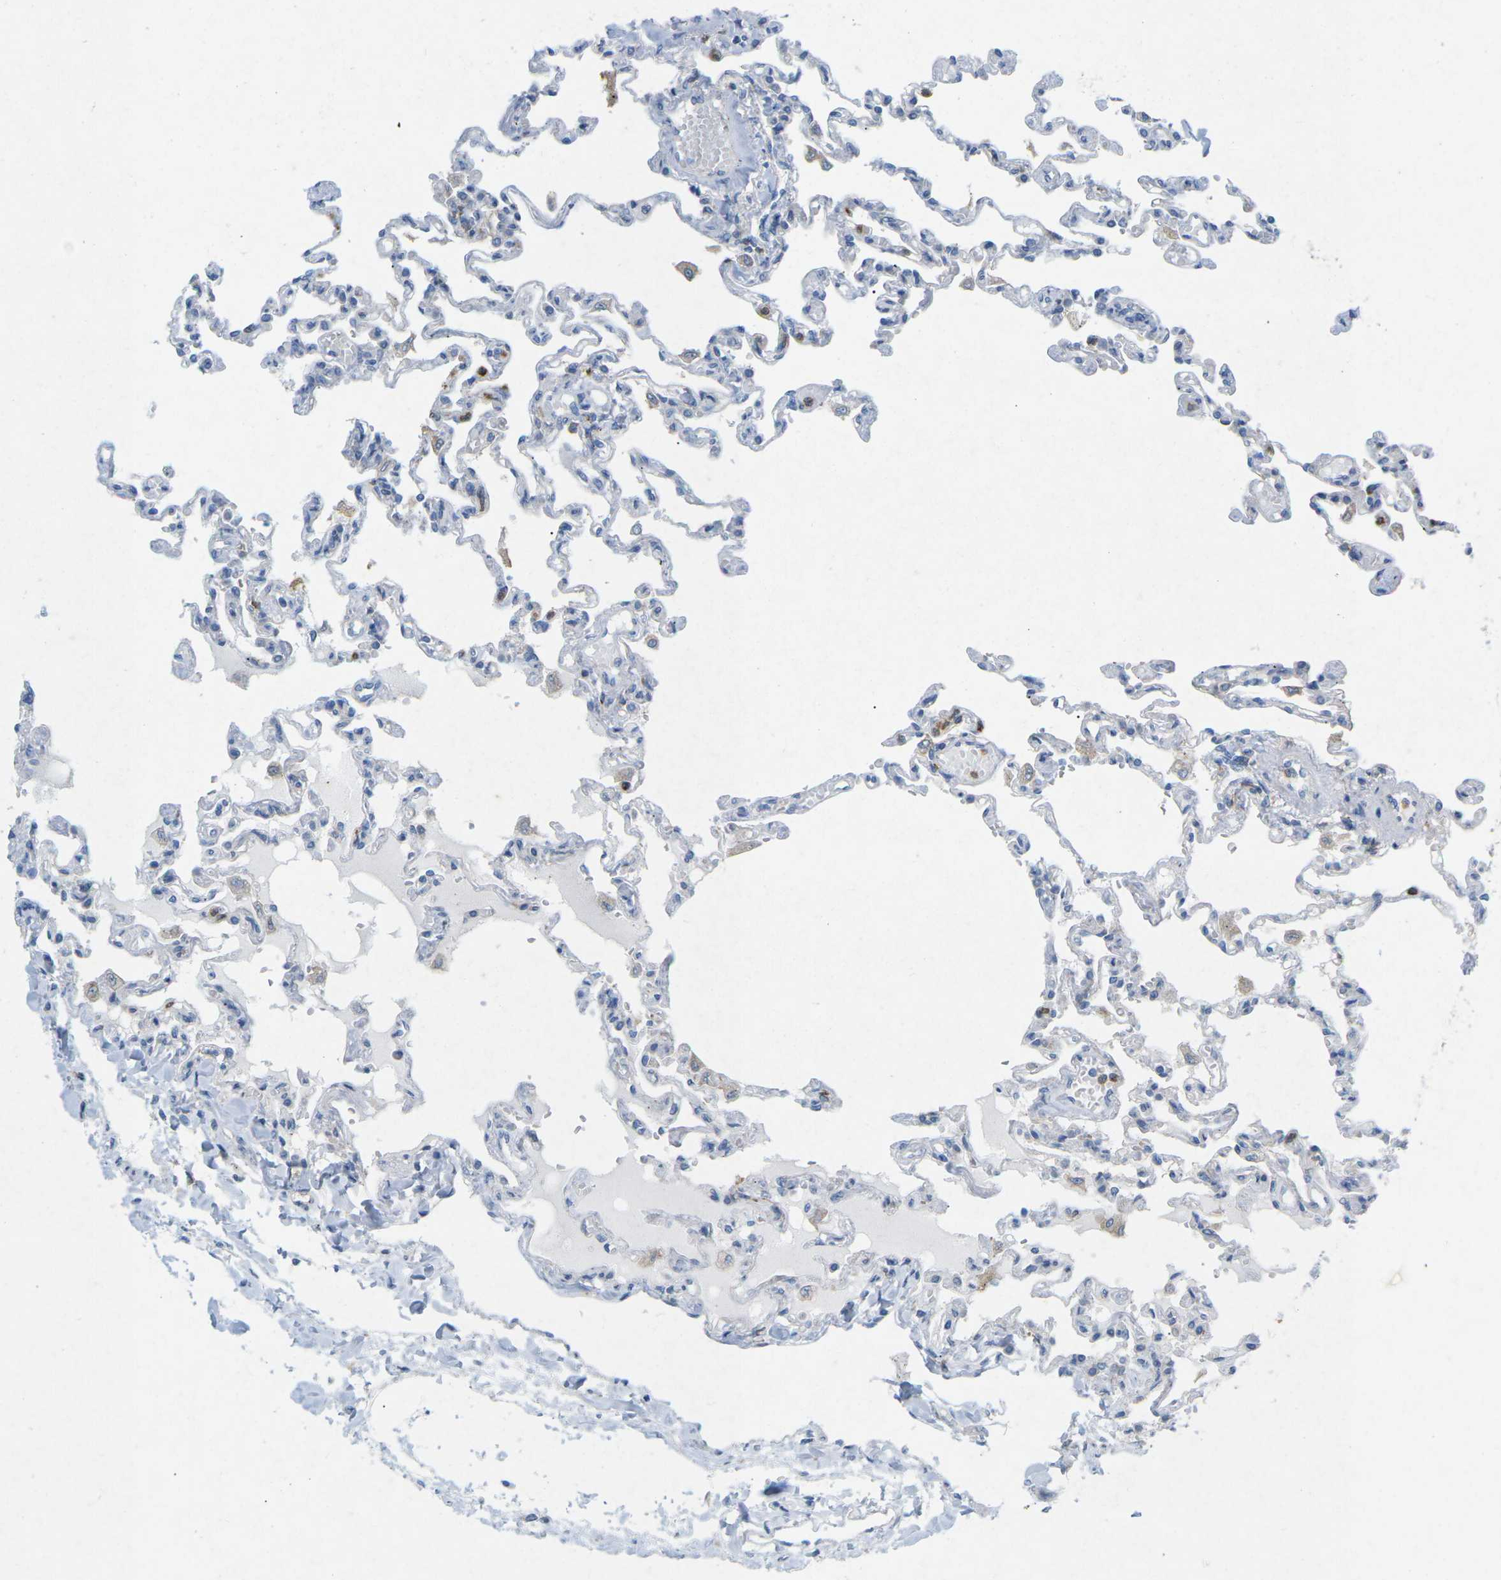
{"staining": {"intensity": "weak", "quantity": "<25%", "location": "cytoplasmic/membranous"}, "tissue": "lung", "cell_type": "Alveolar cells", "image_type": "normal", "snomed": [{"axis": "morphology", "description": "Normal tissue, NOS"}, {"axis": "topography", "description": "Lung"}], "caption": "Histopathology image shows no protein positivity in alveolar cells of unremarkable lung. The staining was performed using DAB (3,3'-diaminobenzidine) to visualize the protein expression in brown, while the nuclei were stained in blue with hematoxylin (Magnification: 20x).", "gene": "STK11", "patient": {"sex": "male", "age": 21}}